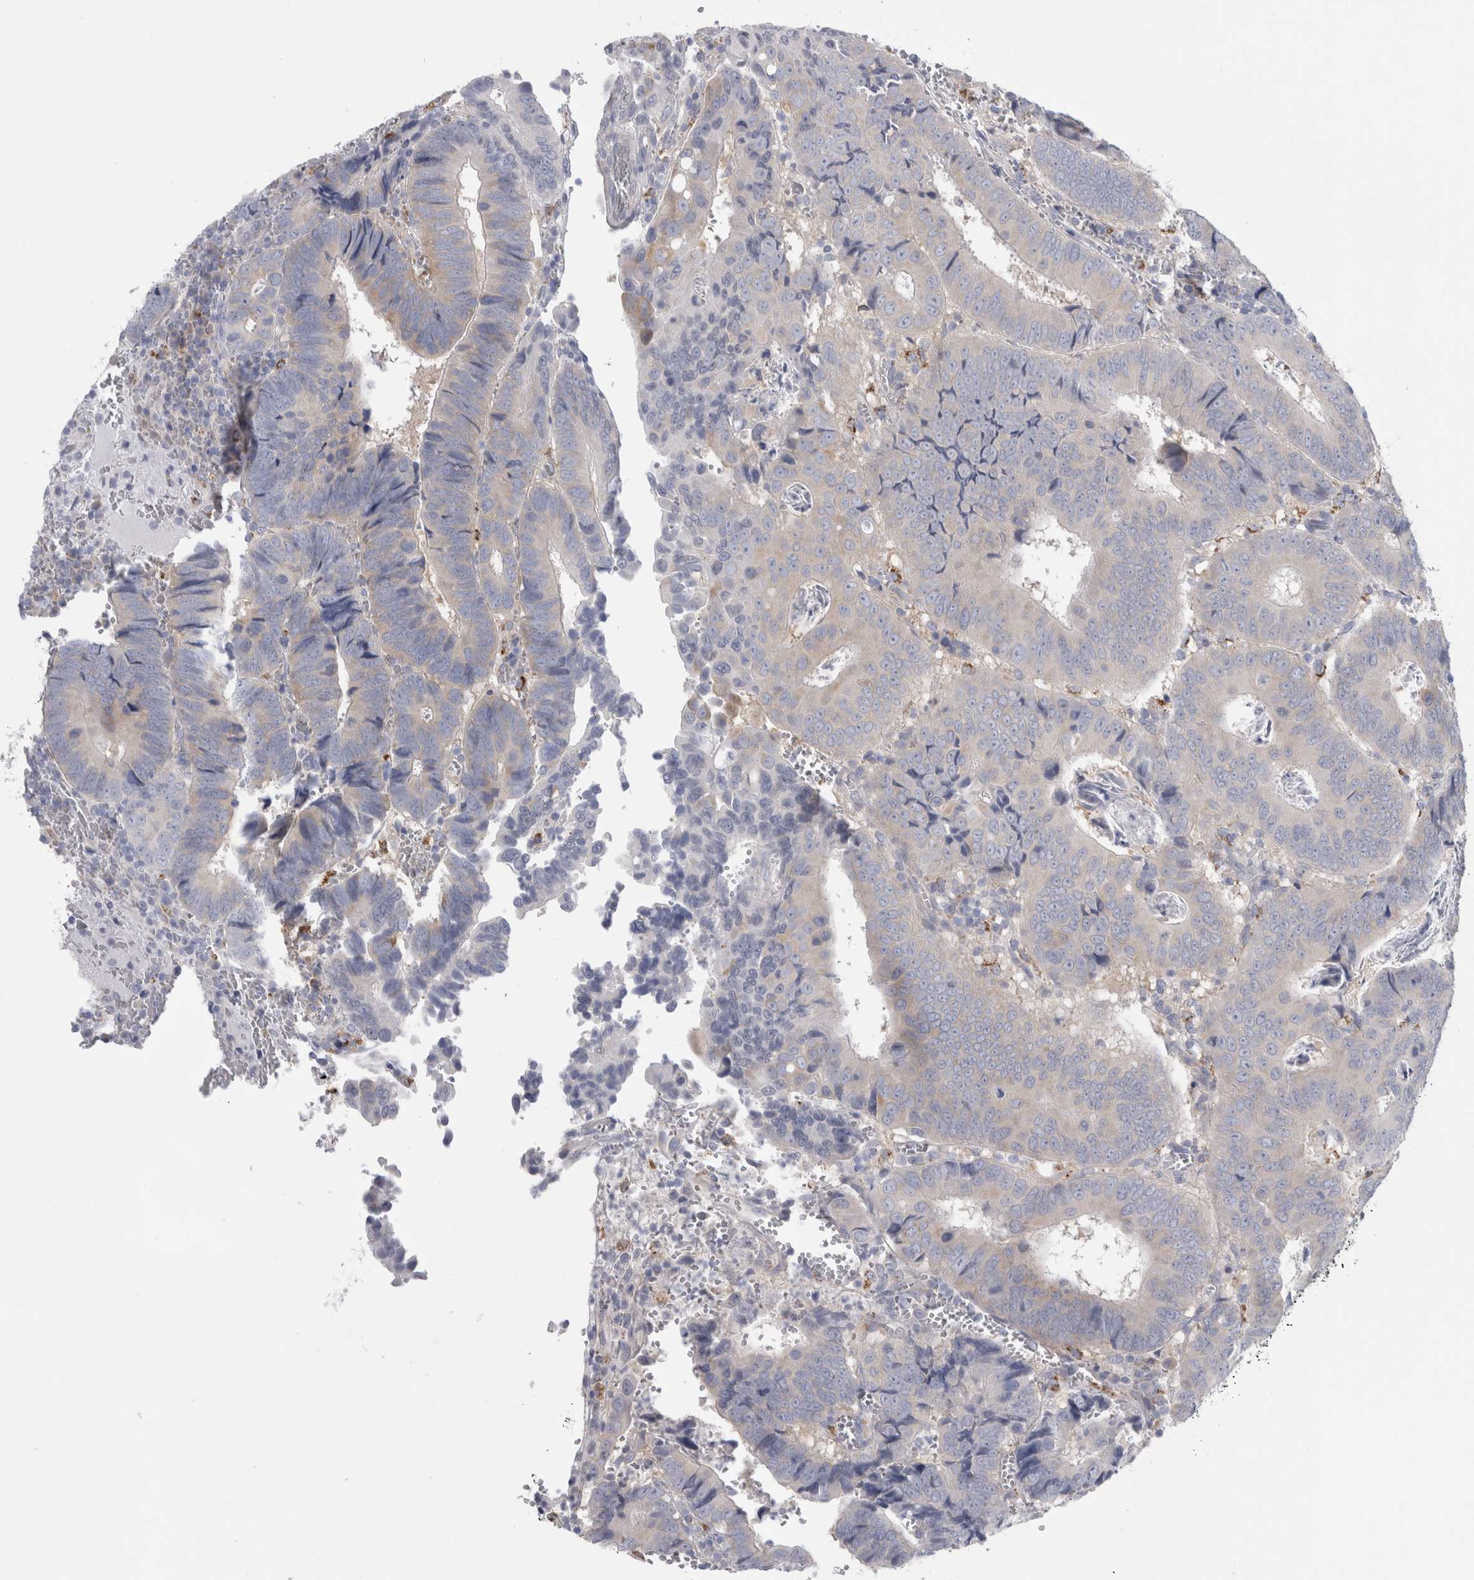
{"staining": {"intensity": "weak", "quantity": "<25%", "location": "cytoplasmic/membranous"}, "tissue": "colorectal cancer", "cell_type": "Tumor cells", "image_type": "cancer", "snomed": [{"axis": "morphology", "description": "Inflammation, NOS"}, {"axis": "morphology", "description": "Adenocarcinoma, NOS"}, {"axis": "topography", "description": "Colon"}], "caption": "Colorectal cancer (adenocarcinoma) was stained to show a protein in brown. There is no significant positivity in tumor cells.", "gene": "GATM", "patient": {"sex": "male", "age": 72}}